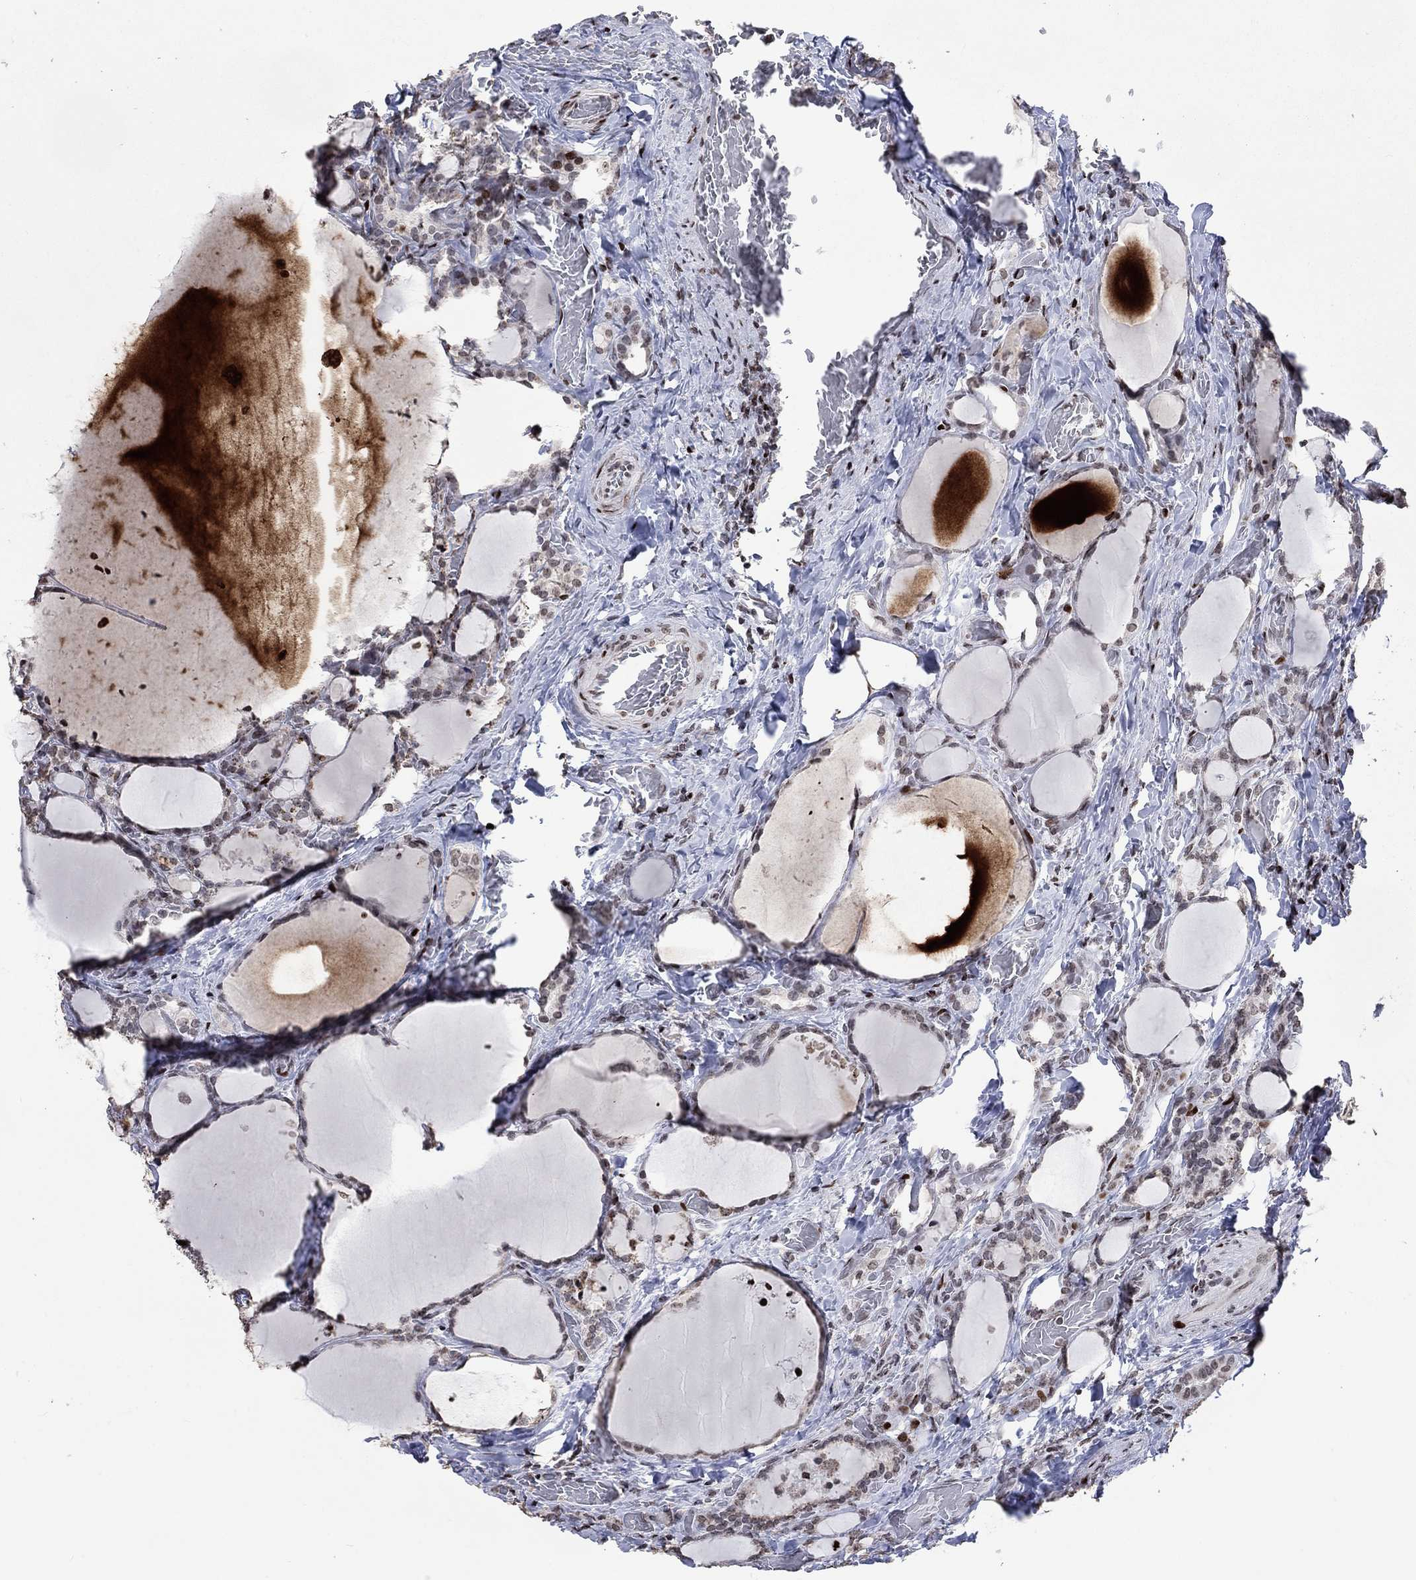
{"staining": {"intensity": "negative", "quantity": "none", "location": "none"}, "tissue": "thyroid cancer", "cell_type": "Tumor cells", "image_type": "cancer", "snomed": [{"axis": "morphology", "description": "Papillary adenocarcinoma, NOS"}, {"axis": "topography", "description": "Thyroid gland"}], "caption": "Immunohistochemistry of thyroid papillary adenocarcinoma reveals no positivity in tumor cells. (DAB (3,3'-diaminobenzidine) IHC visualized using brightfield microscopy, high magnification).", "gene": "SRSF3", "patient": {"sex": "female", "age": 39}}